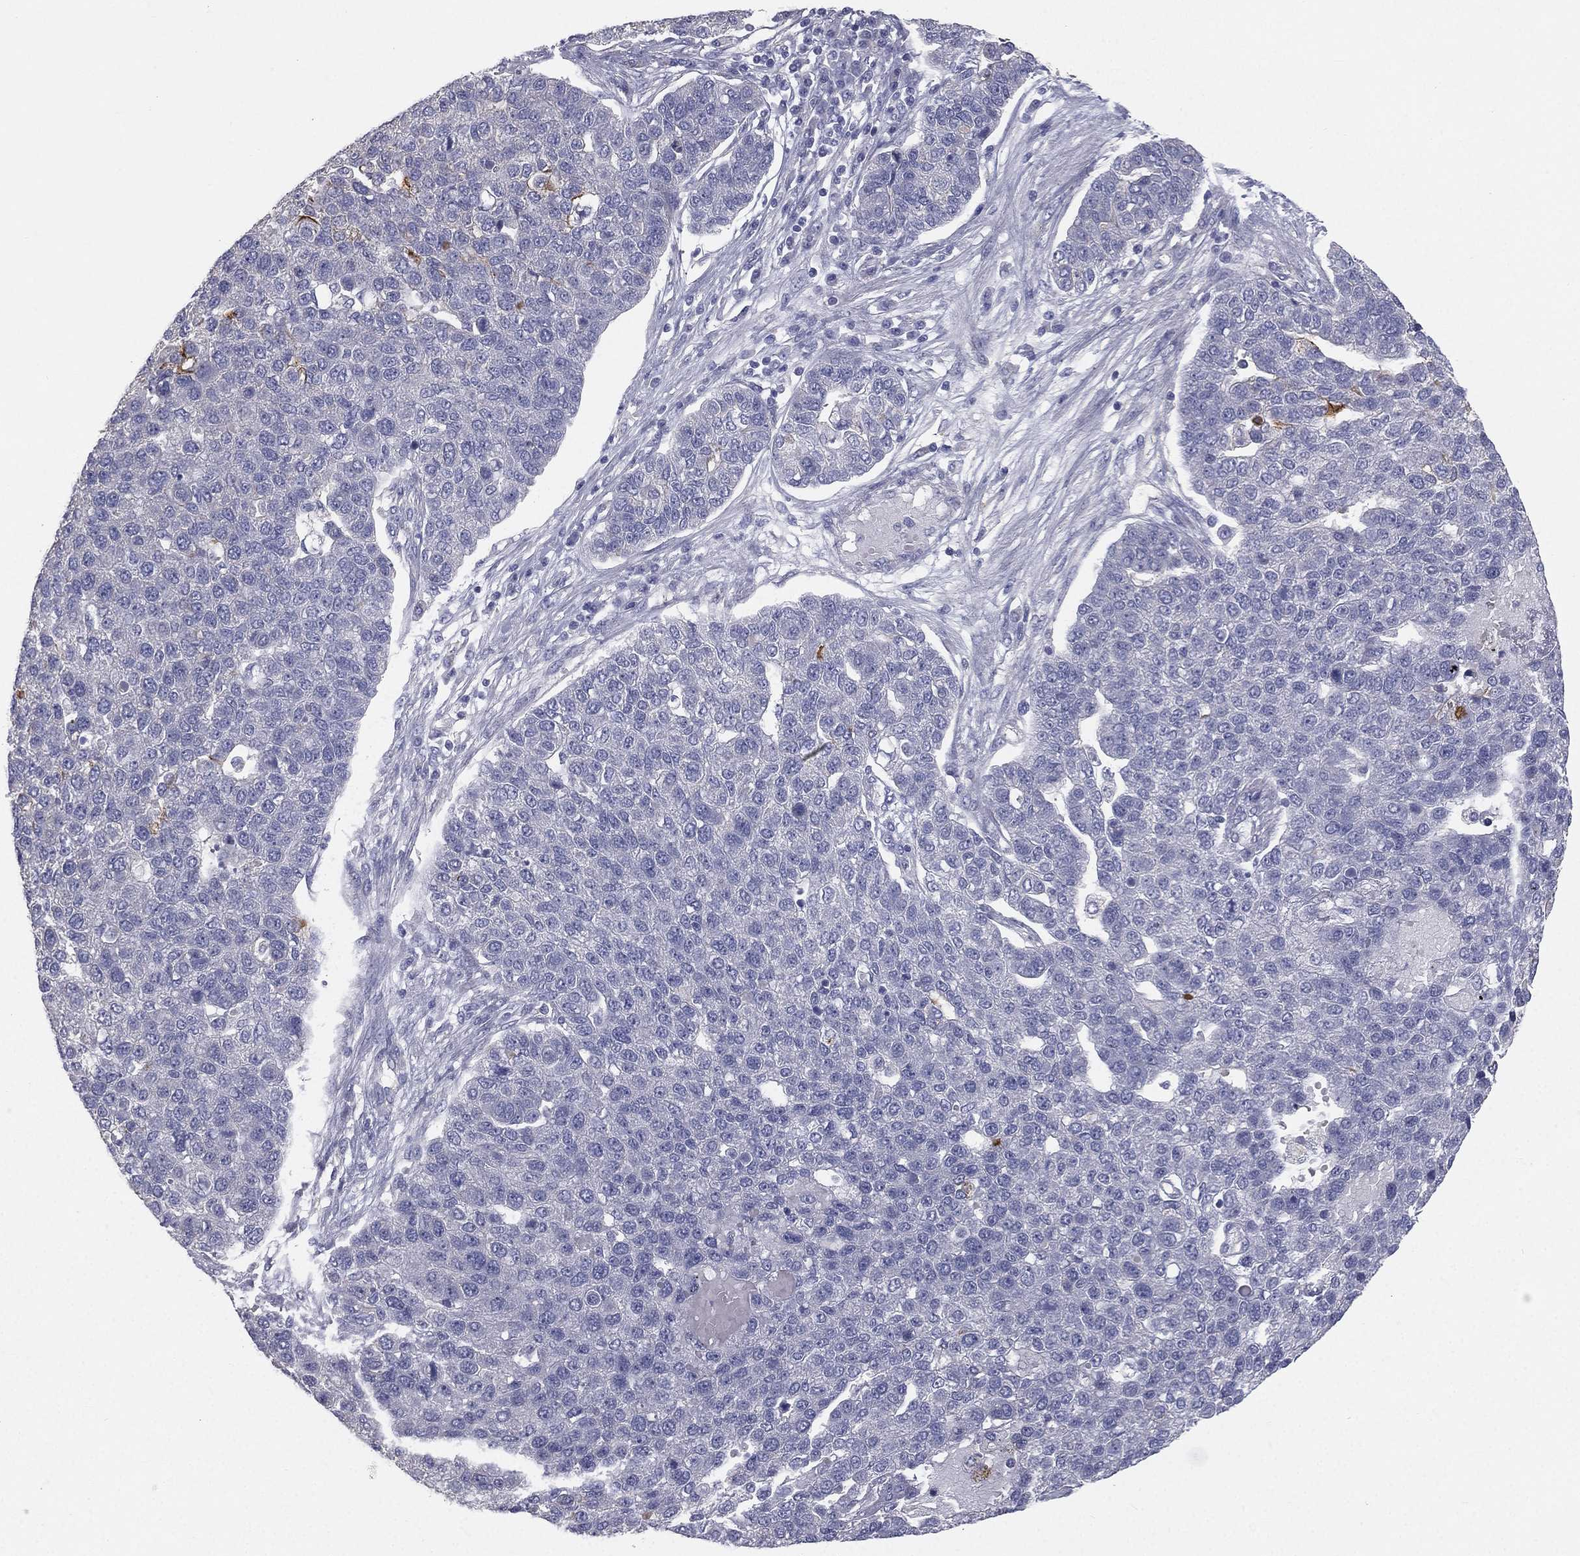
{"staining": {"intensity": "negative", "quantity": "none", "location": "none"}, "tissue": "pancreatic cancer", "cell_type": "Tumor cells", "image_type": "cancer", "snomed": [{"axis": "morphology", "description": "Adenocarcinoma, NOS"}, {"axis": "topography", "description": "Pancreas"}], "caption": "Immunohistochemical staining of pancreatic adenocarcinoma displays no significant staining in tumor cells.", "gene": "MUC13", "patient": {"sex": "female", "age": 61}}